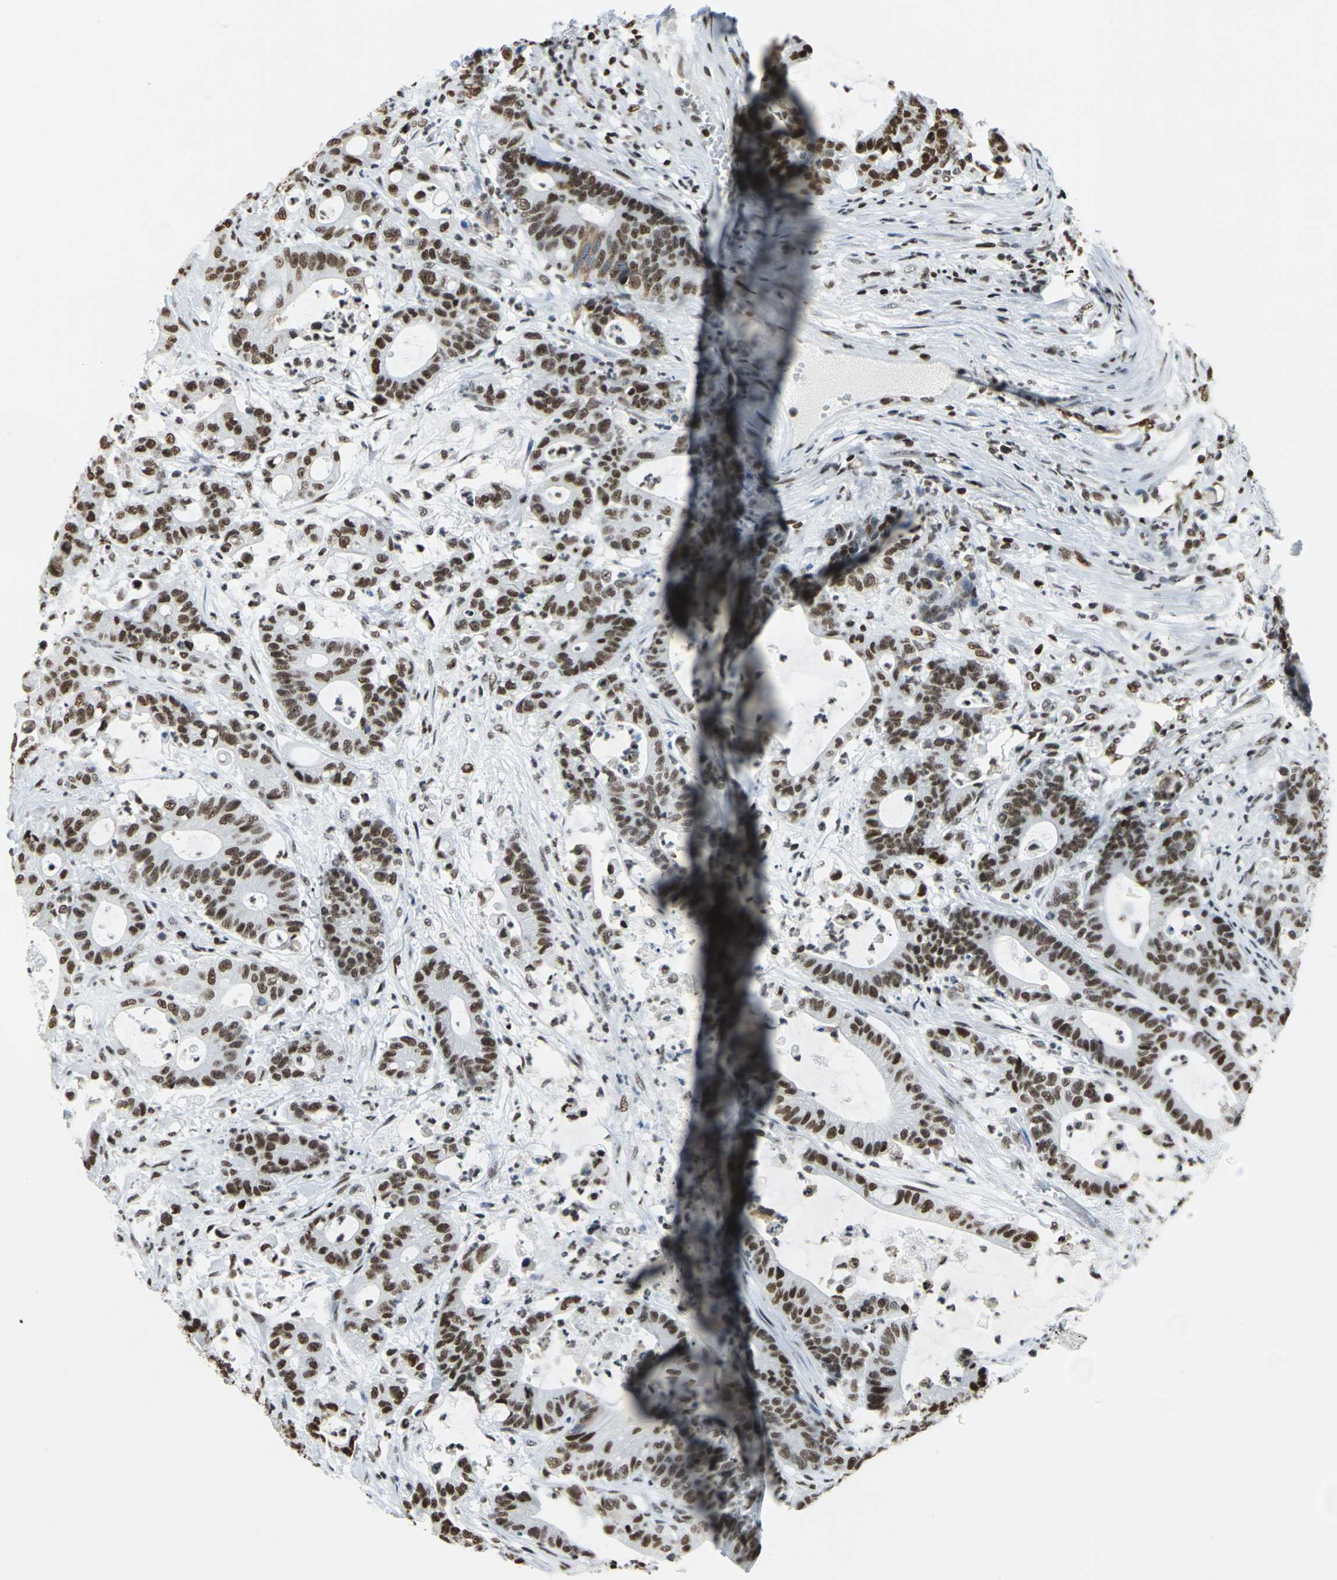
{"staining": {"intensity": "strong", "quantity": ">75%", "location": "nuclear"}, "tissue": "colorectal cancer", "cell_type": "Tumor cells", "image_type": "cancer", "snomed": [{"axis": "morphology", "description": "Adenocarcinoma, NOS"}, {"axis": "topography", "description": "Colon"}], "caption": "Tumor cells reveal strong nuclear positivity in approximately >75% of cells in colorectal cancer.", "gene": "HMGB1", "patient": {"sex": "female", "age": 84}}